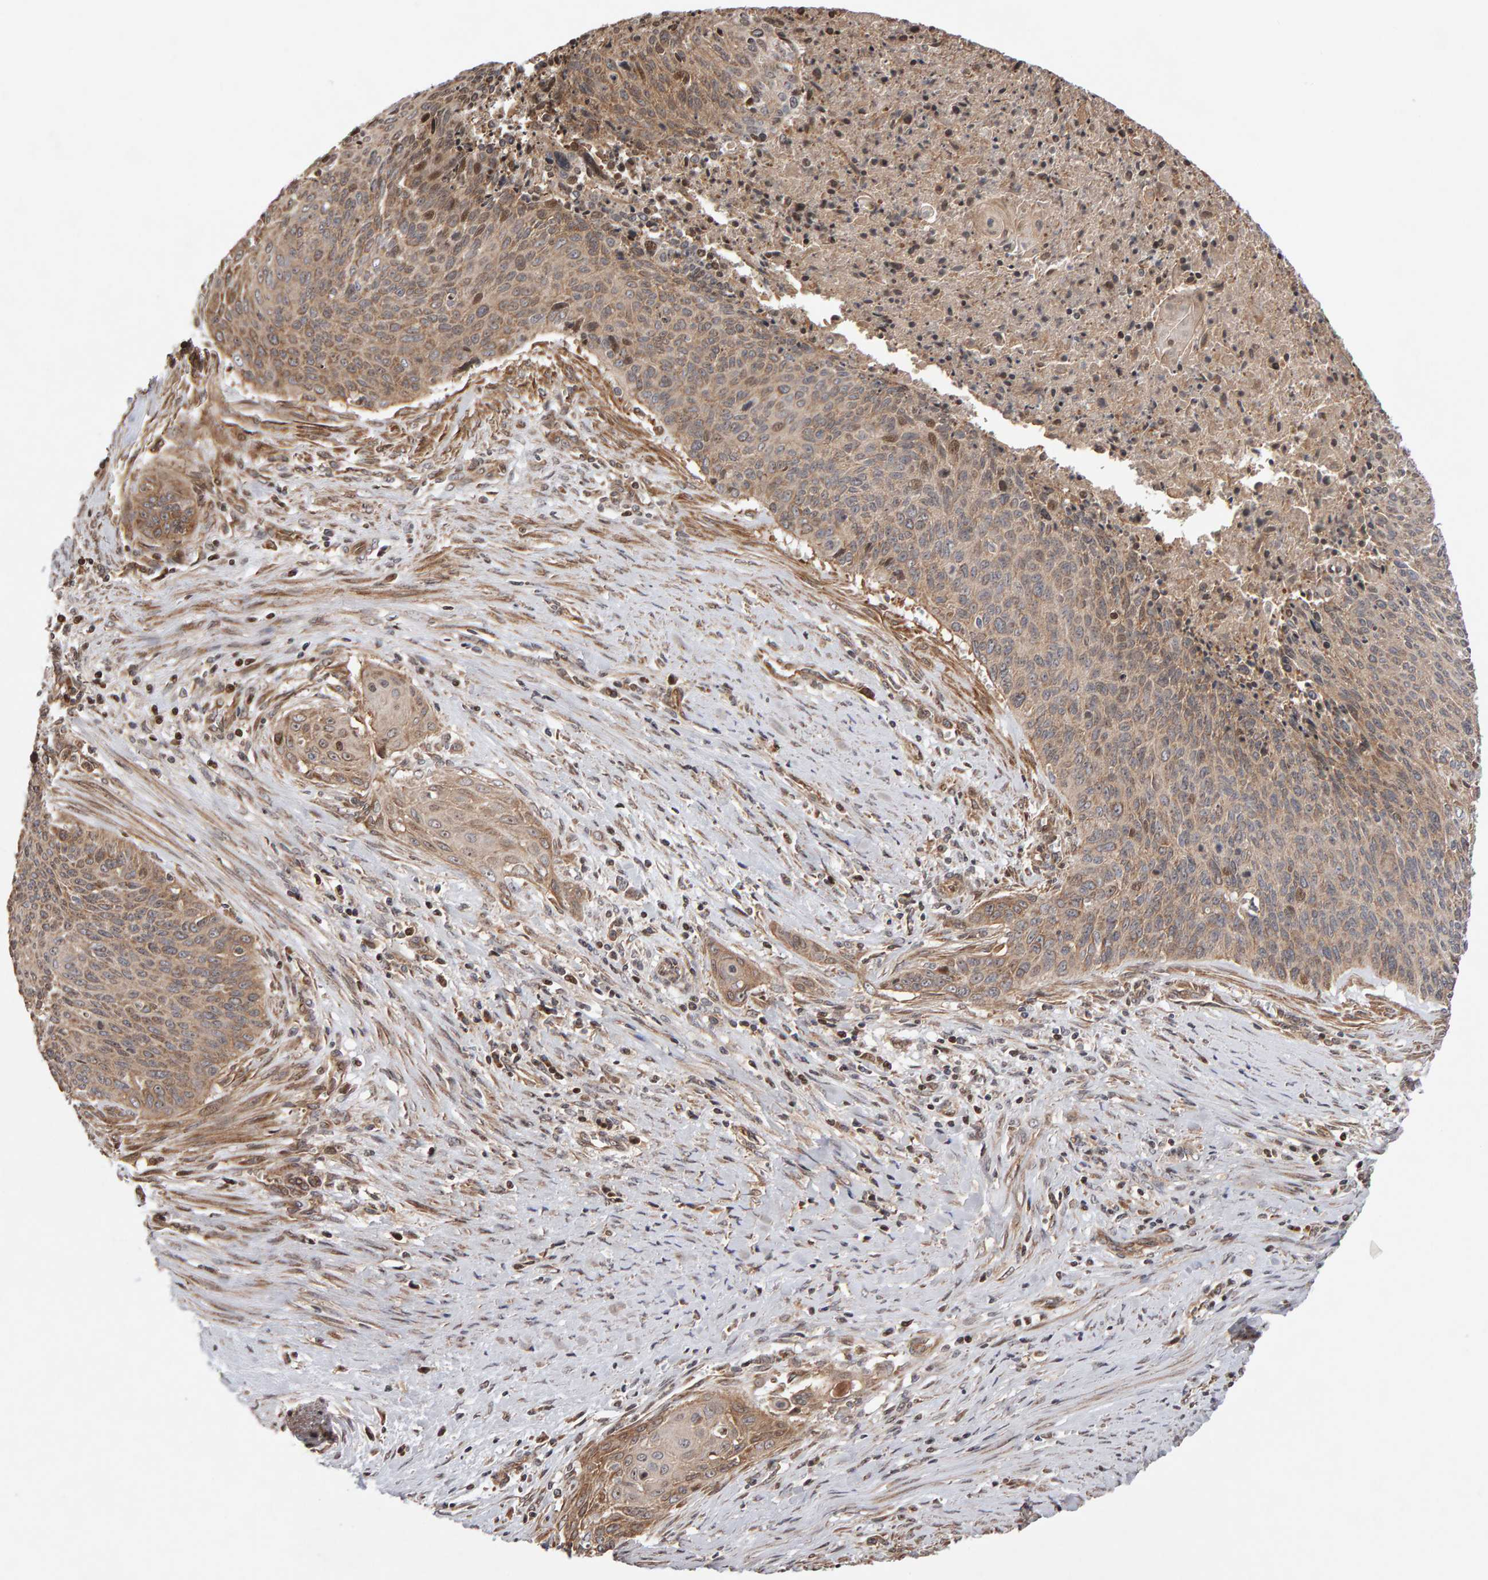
{"staining": {"intensity": "moderate", "quantity": "25%-75%", "location": "cytoplasmic/membranous,nuclear"}, "tissue": "cervical cancer", "cell_type": "Tumor cells", "image_type": "cancer", "snomed": [{"axis": "morphology", "description": "Squamous cell carcinoma, NOS"}, {"axis": "topography", "description": "Cervix"}], "caption": "Immunohistochemistry (IHC) staining of cervical cancer (squamous cell carcinoma), which reveals medium levels of moderate cytoplasmic/membranous and nuclear positivity in approximately 25%-75% of tumor cells indicating moderate cytoplasmic/membranous and nuclear protein positivity. The staining was performed using DAB (3,3'-diaminobenzidine) (brown) for protein detection and nuclei were counterstained in hematoxylin (blue).", "gene": "LZTS1", "patient": {"sex": "female", "age": 55}}